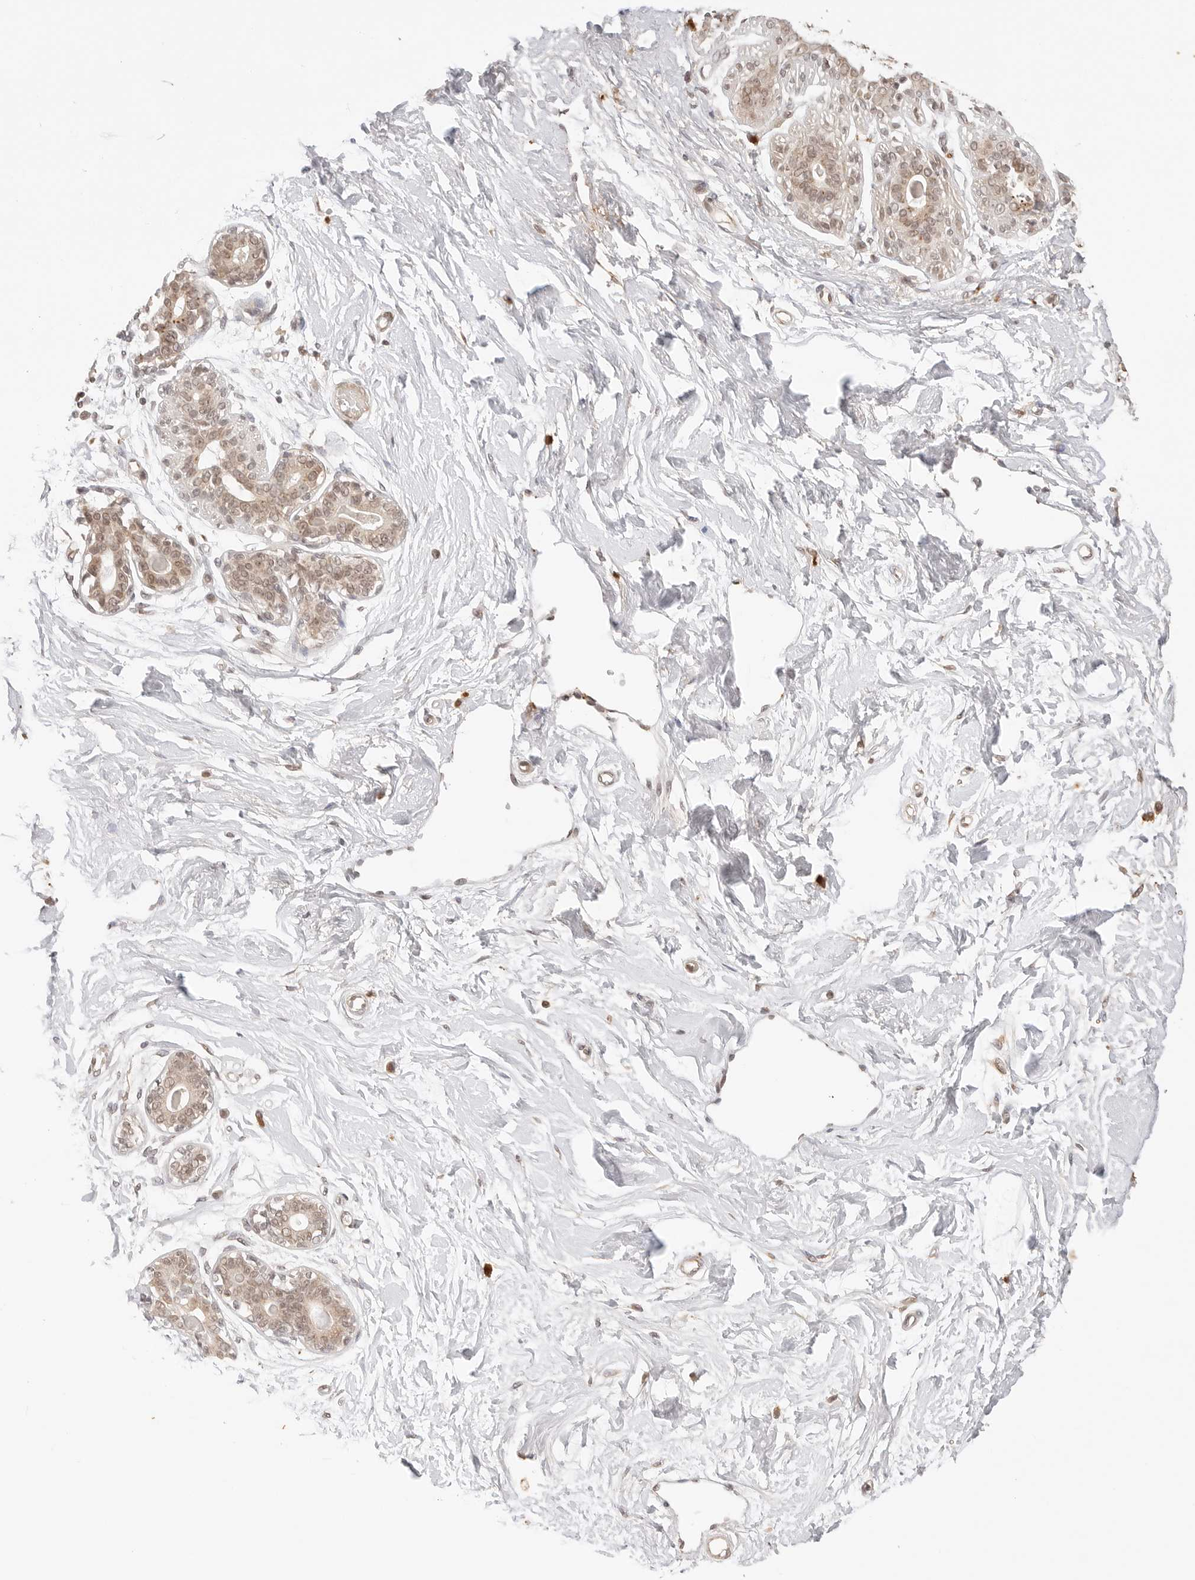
{"staining": {"intensity": "negative", "quantity": "none", "location": "none"}, "tissue": "breast", "cell_type": "Adipocytes", "image_type": "normal", "snomed": [{"axis": "morphology", "description": "Normal tissue, NOS"}, {"axis": "topography", "description": "Breast"}], "caption": "Adipocytes show no significant staining in unremarkable breast.", "gene": "GPR34", "patient": {"sex": "female", "age": 45}}